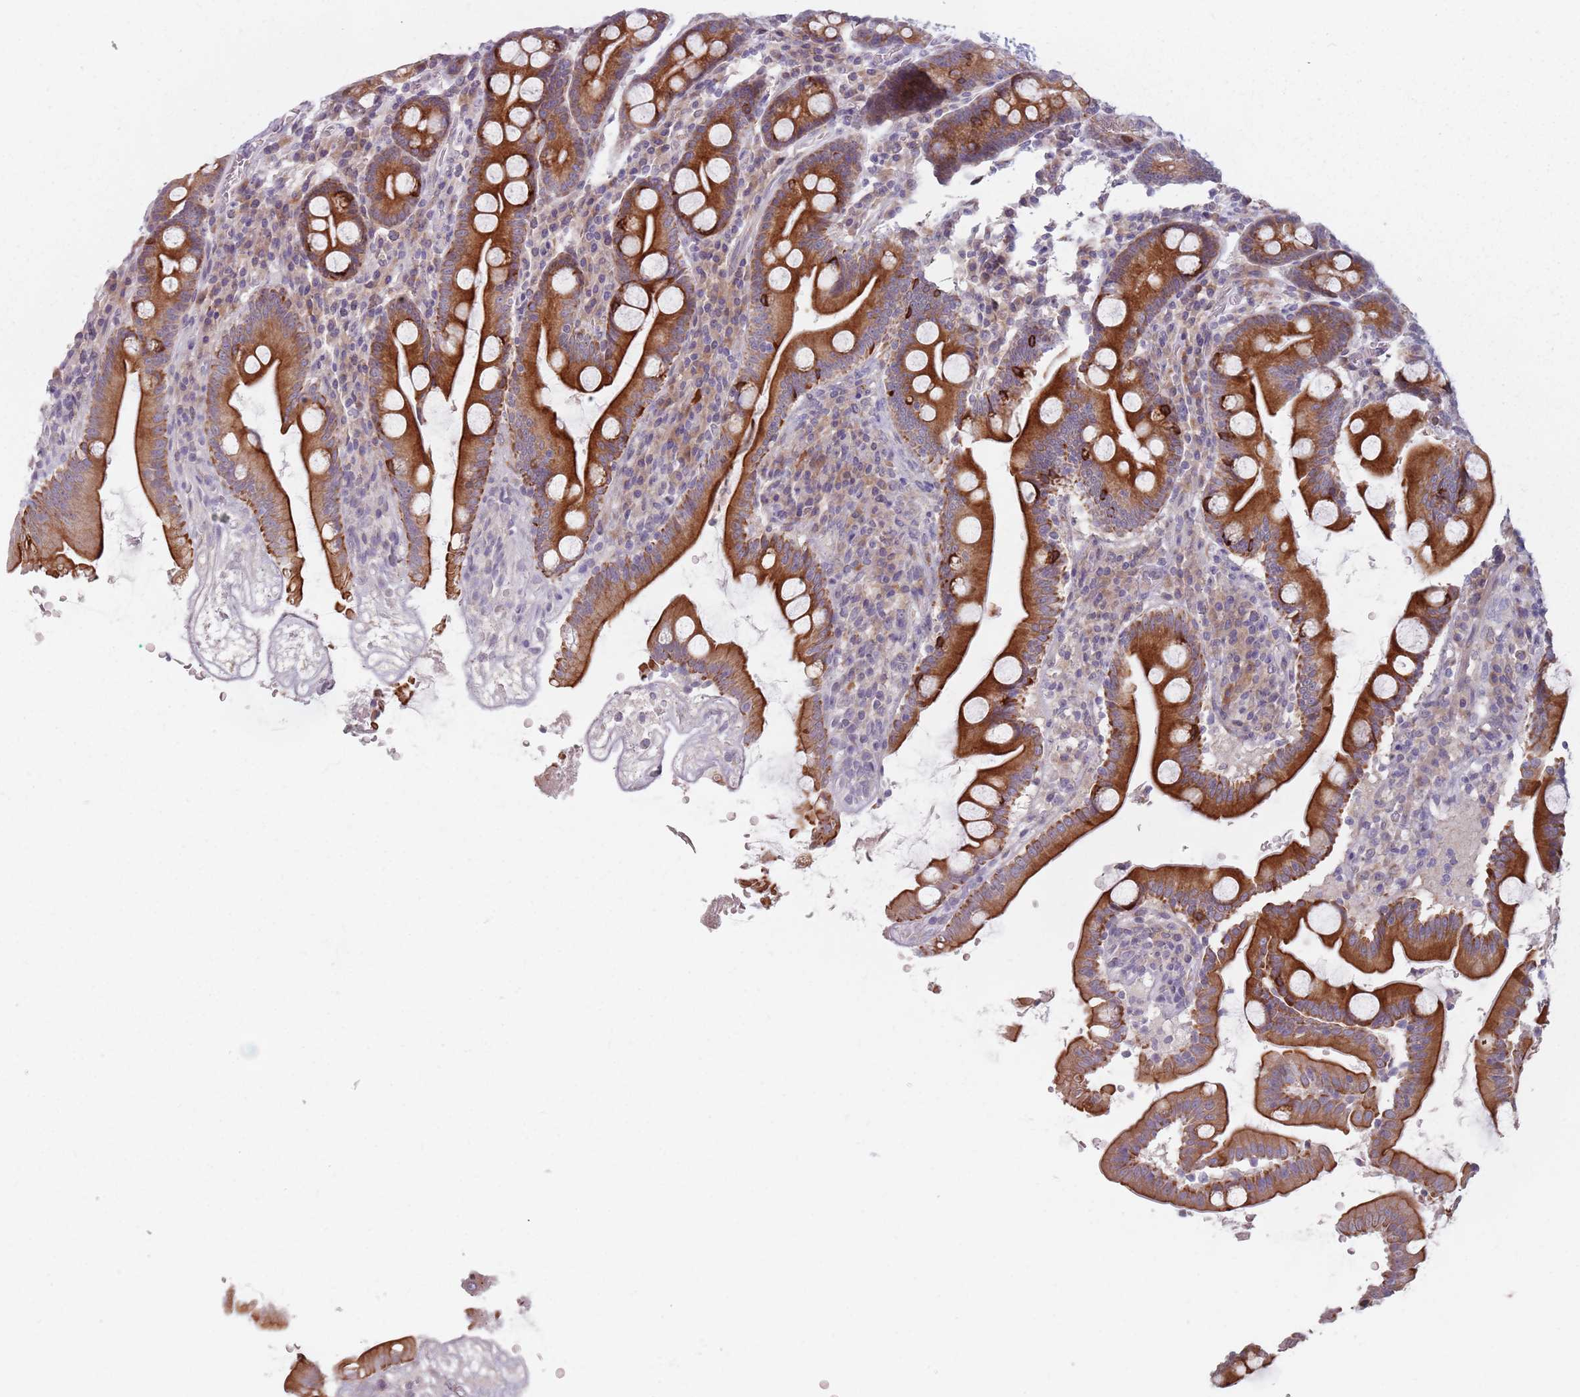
{"staining": {"intensity": "strong", "quantity": ">75%", "location": "cytoplasmic/membranous"}, "tissue": "duodenum", "cell_type": "Glandular cells", "image_type": "normal", "snomed": [{"axis": "morphology", "description": "Normal tissue, NOS"}, {"axis": "topography", "description": "Duodenum"}], "caption": "Immunohistochemistry histopathology image of normal duodenum: duodenum stained using IHC demonstrates high levels of strong protein expression localized specifically in the cytoplasmic/membranous of glandular cells, appearing as a cytoplasmic/membranous brown color.", "gene": "ADAL", "patient": {"sex": "male", "age": 35}}